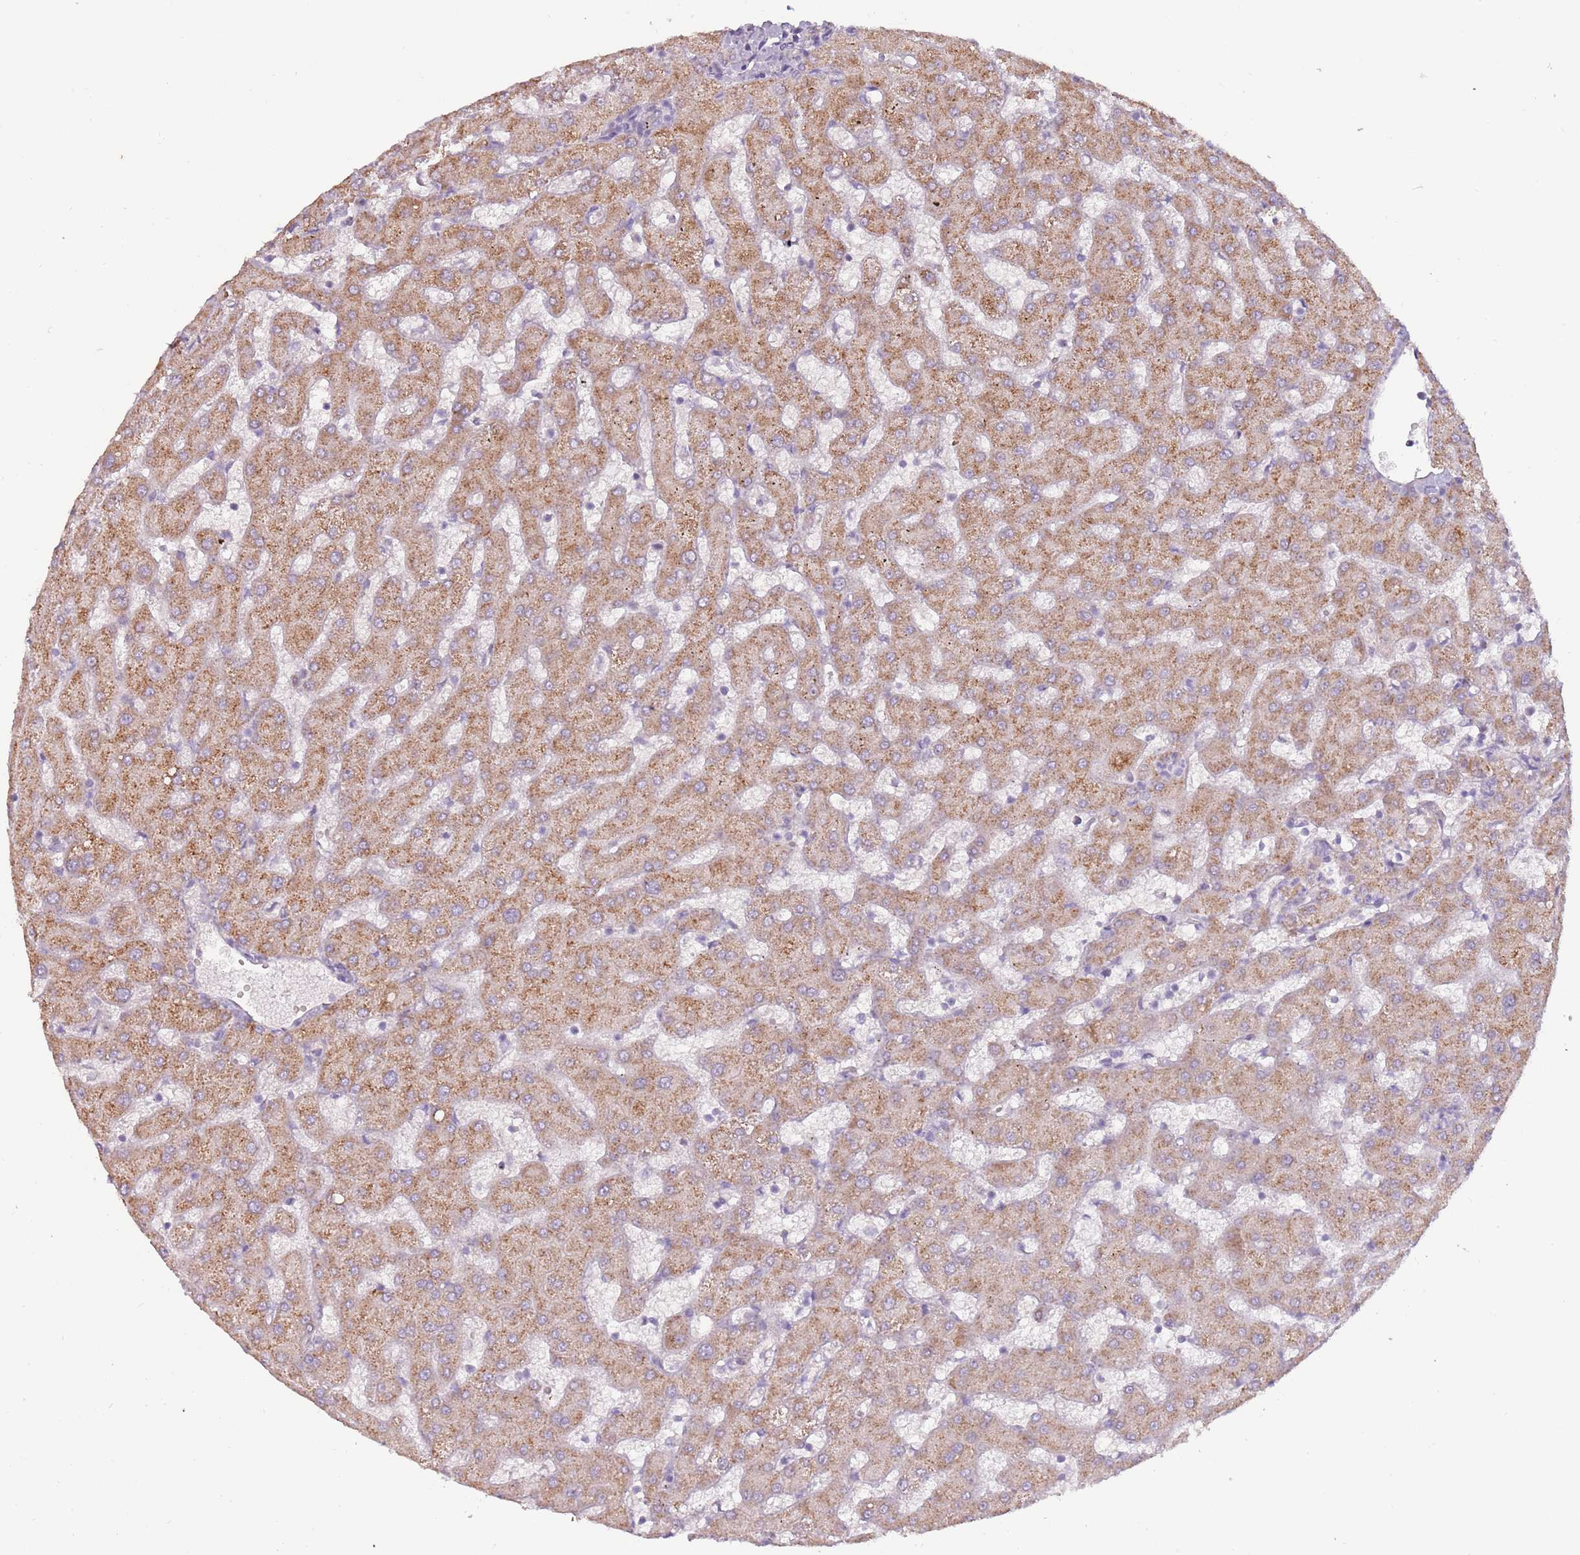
{"staining": {"intensity": "weak", "quantity": "<25%", "location": "cytoplasmic/membranous"}, "tissue": "liver", "cell_type": "Cholangiocytes", "image_type": "normal", "snomed": [{"axis": "morphology", "description": "Normal tissue, NOS"}, {"axis": "topography", "description": "Liver"}], "caption": "DAB (3,3'-diaminobenzidine) immunohistochemical staining of unremarkable human liver shows no significant expression in cholangiocytes.", "gene": "SYS1", "patient": {"sex": "female", "age": 63}}